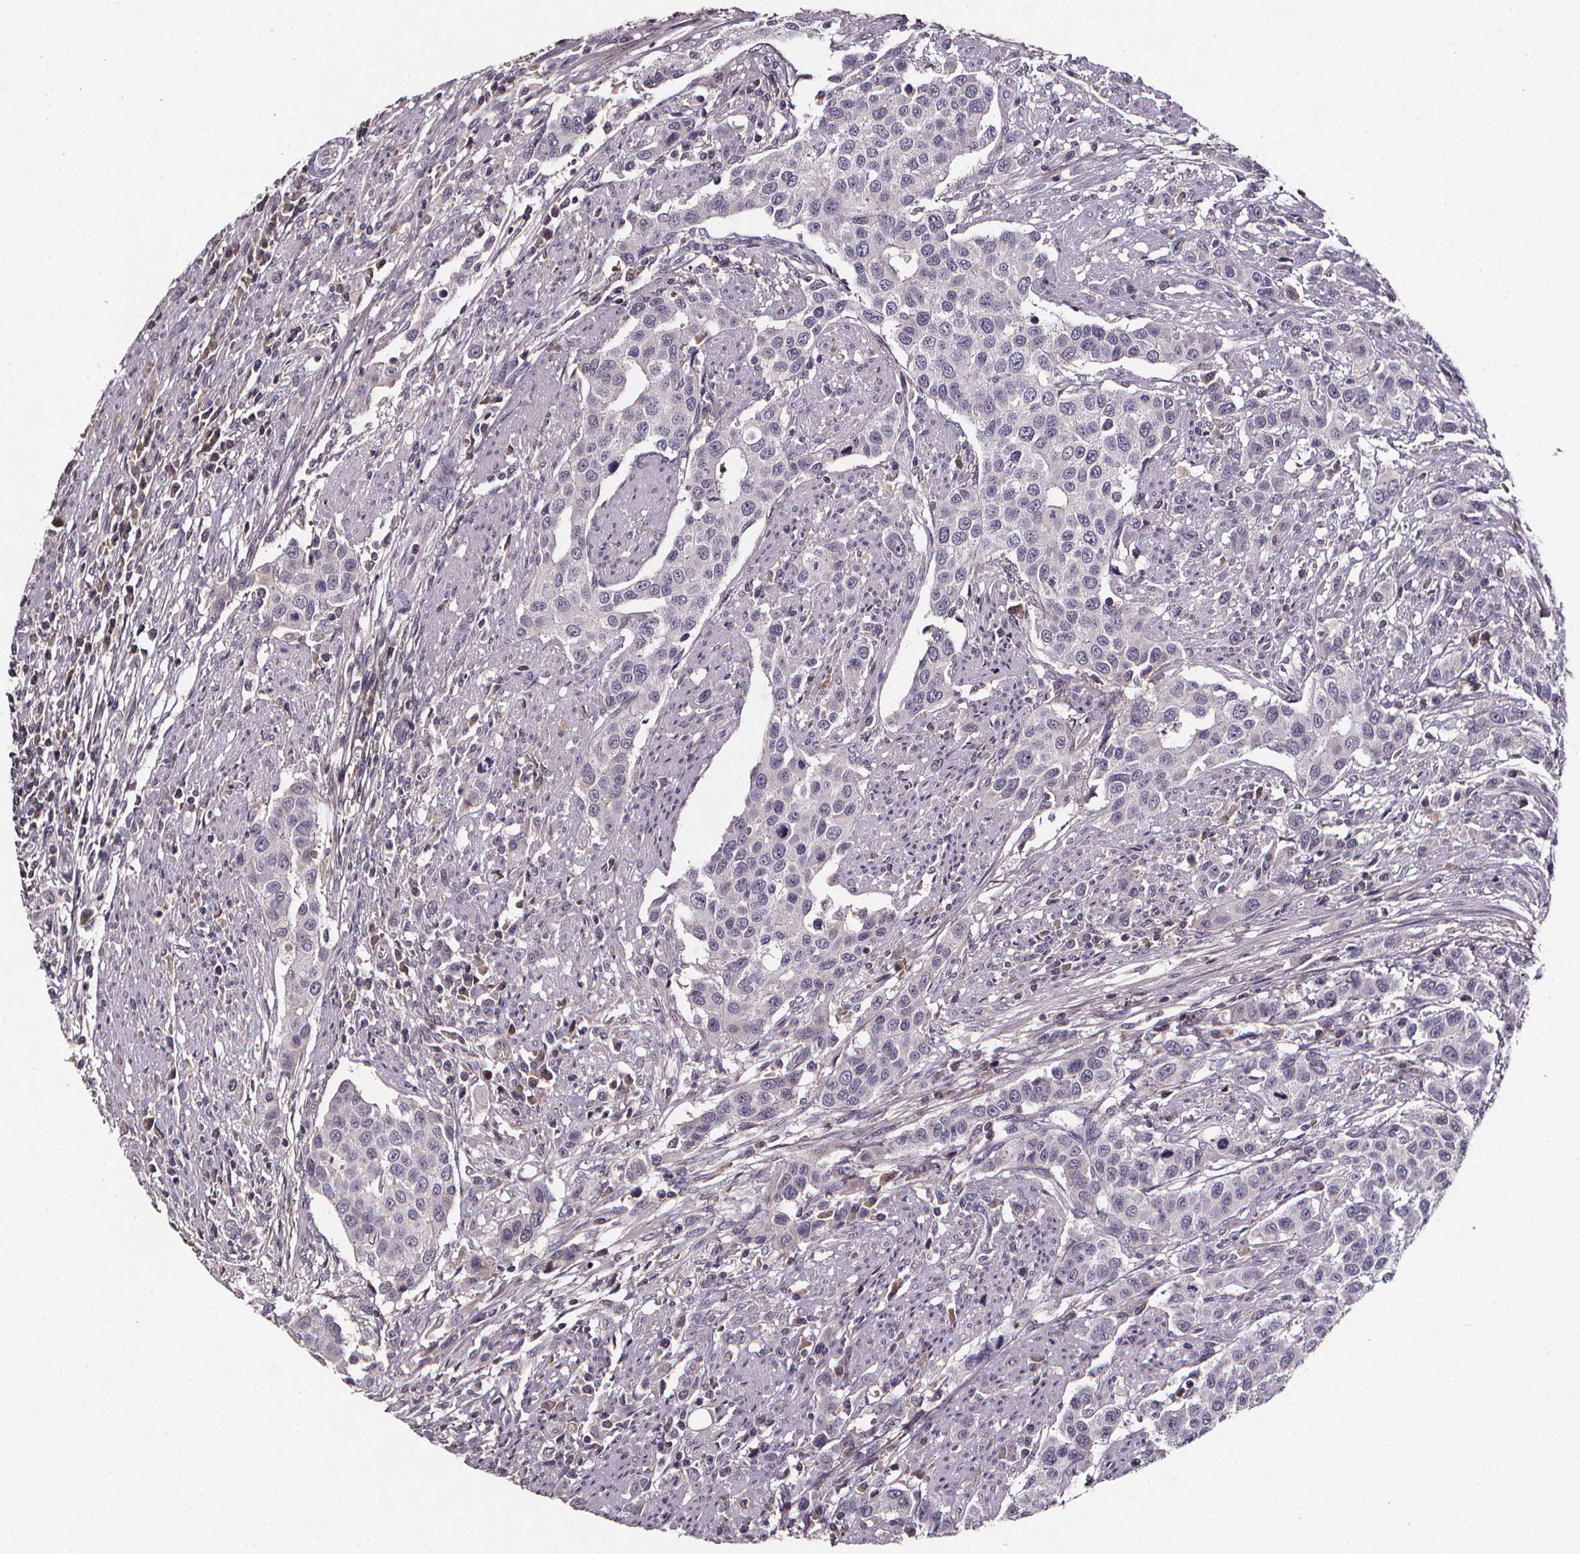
{"staining": {"intensity": "negative", "quantity": "none", "location": "none"}, "tissue": "urothelial cancer", "cell_type": "Tumor cells", "image_type": "cancer", "snomed": [{"axis": "morphology", "description": "Urothelial carcinoma, High grade"}, {"axis": "topography", "description": "Urinary bladder"}], "caption": "Immunohistochemical staining of urothelial cancer reveals no significant positivity in tumor cells.", "gene": "SPAG8", "patient": {"sex": "female", "age": 58}}